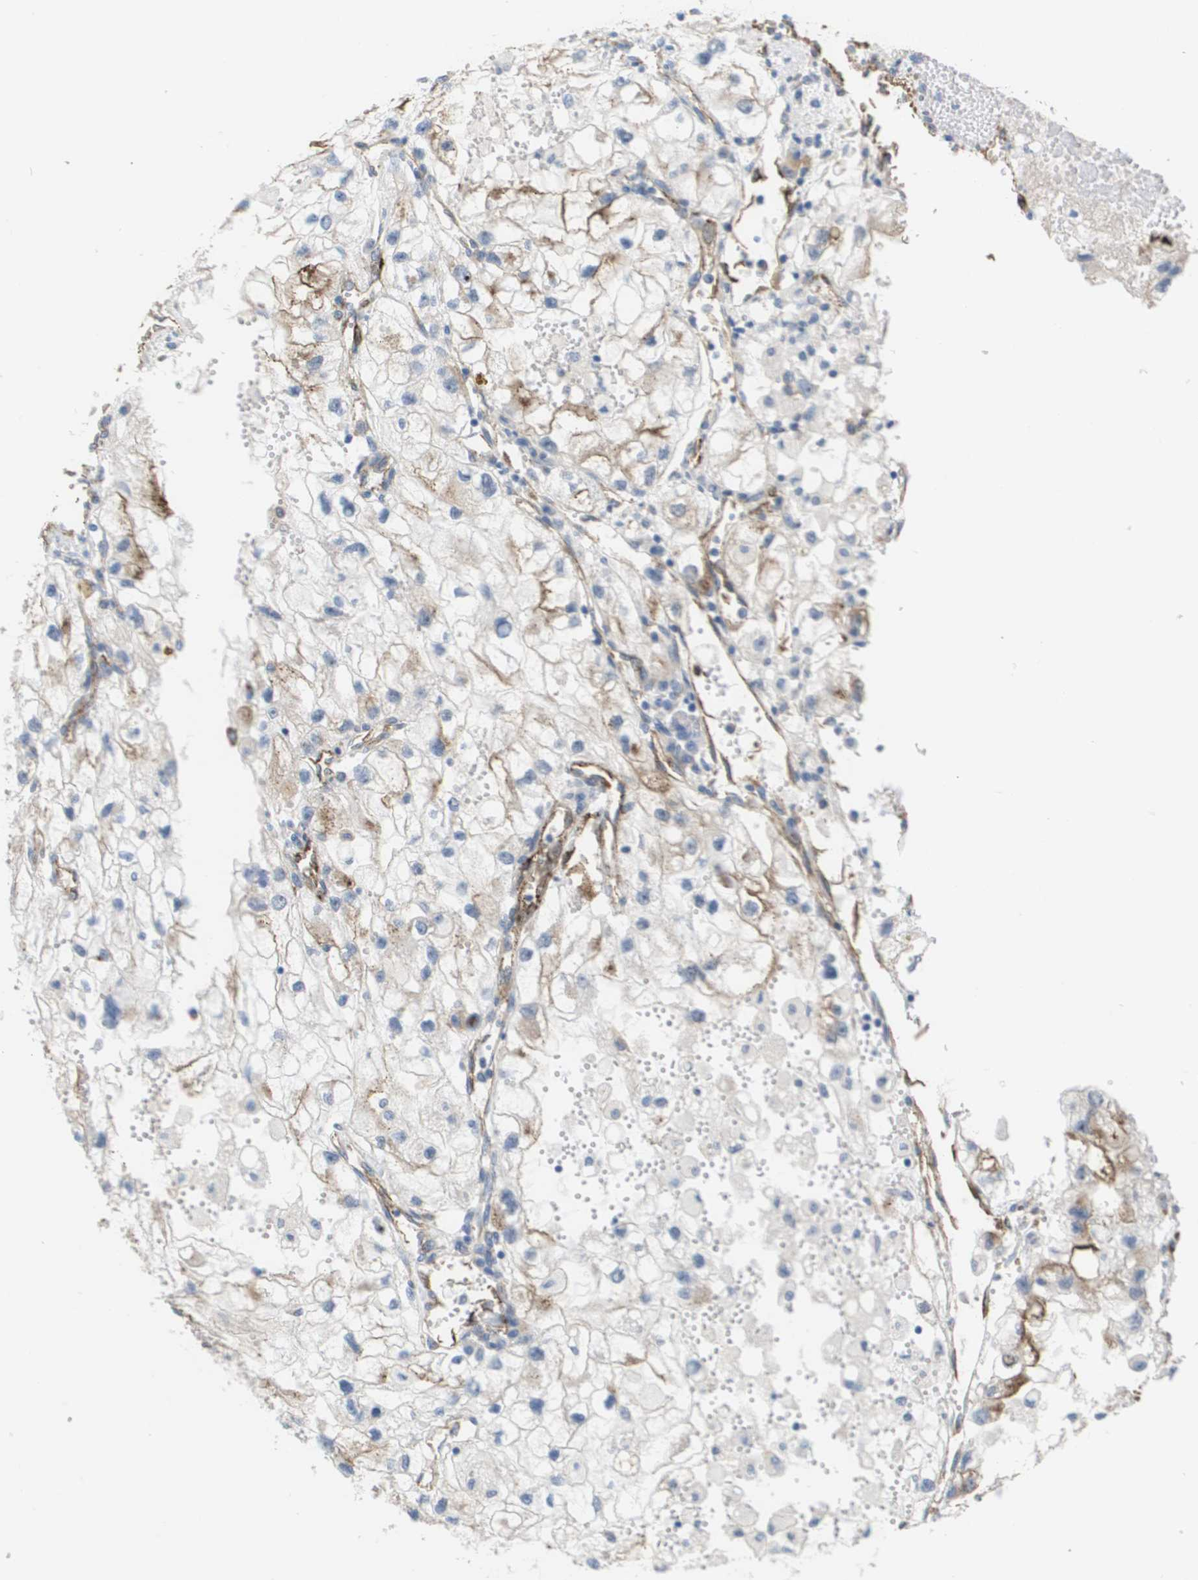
{"staining": {"intensity": "moderate", "quantity": "<25%", "location": "cytoplasmic/membranous"}, "tissue": "renal cancer", "cell_type": "Tumor cells", "image_type": "cancer", "snomed": [{"axis": "morphology", "description": "Adenocarcinoma, NOS"}, {"axis": "topography", "description": "Kidney"}], "caption": "A brown stain highlights moderate cytoplasmic/membranous staining of a protein in human renal cancer tumor cells. Immunohistochemistry (ihc) stains the protein in brown and the nuclei are stained blue.", "gene": "ANGPT2", "patient": {"sex": "female", "age": 70}}